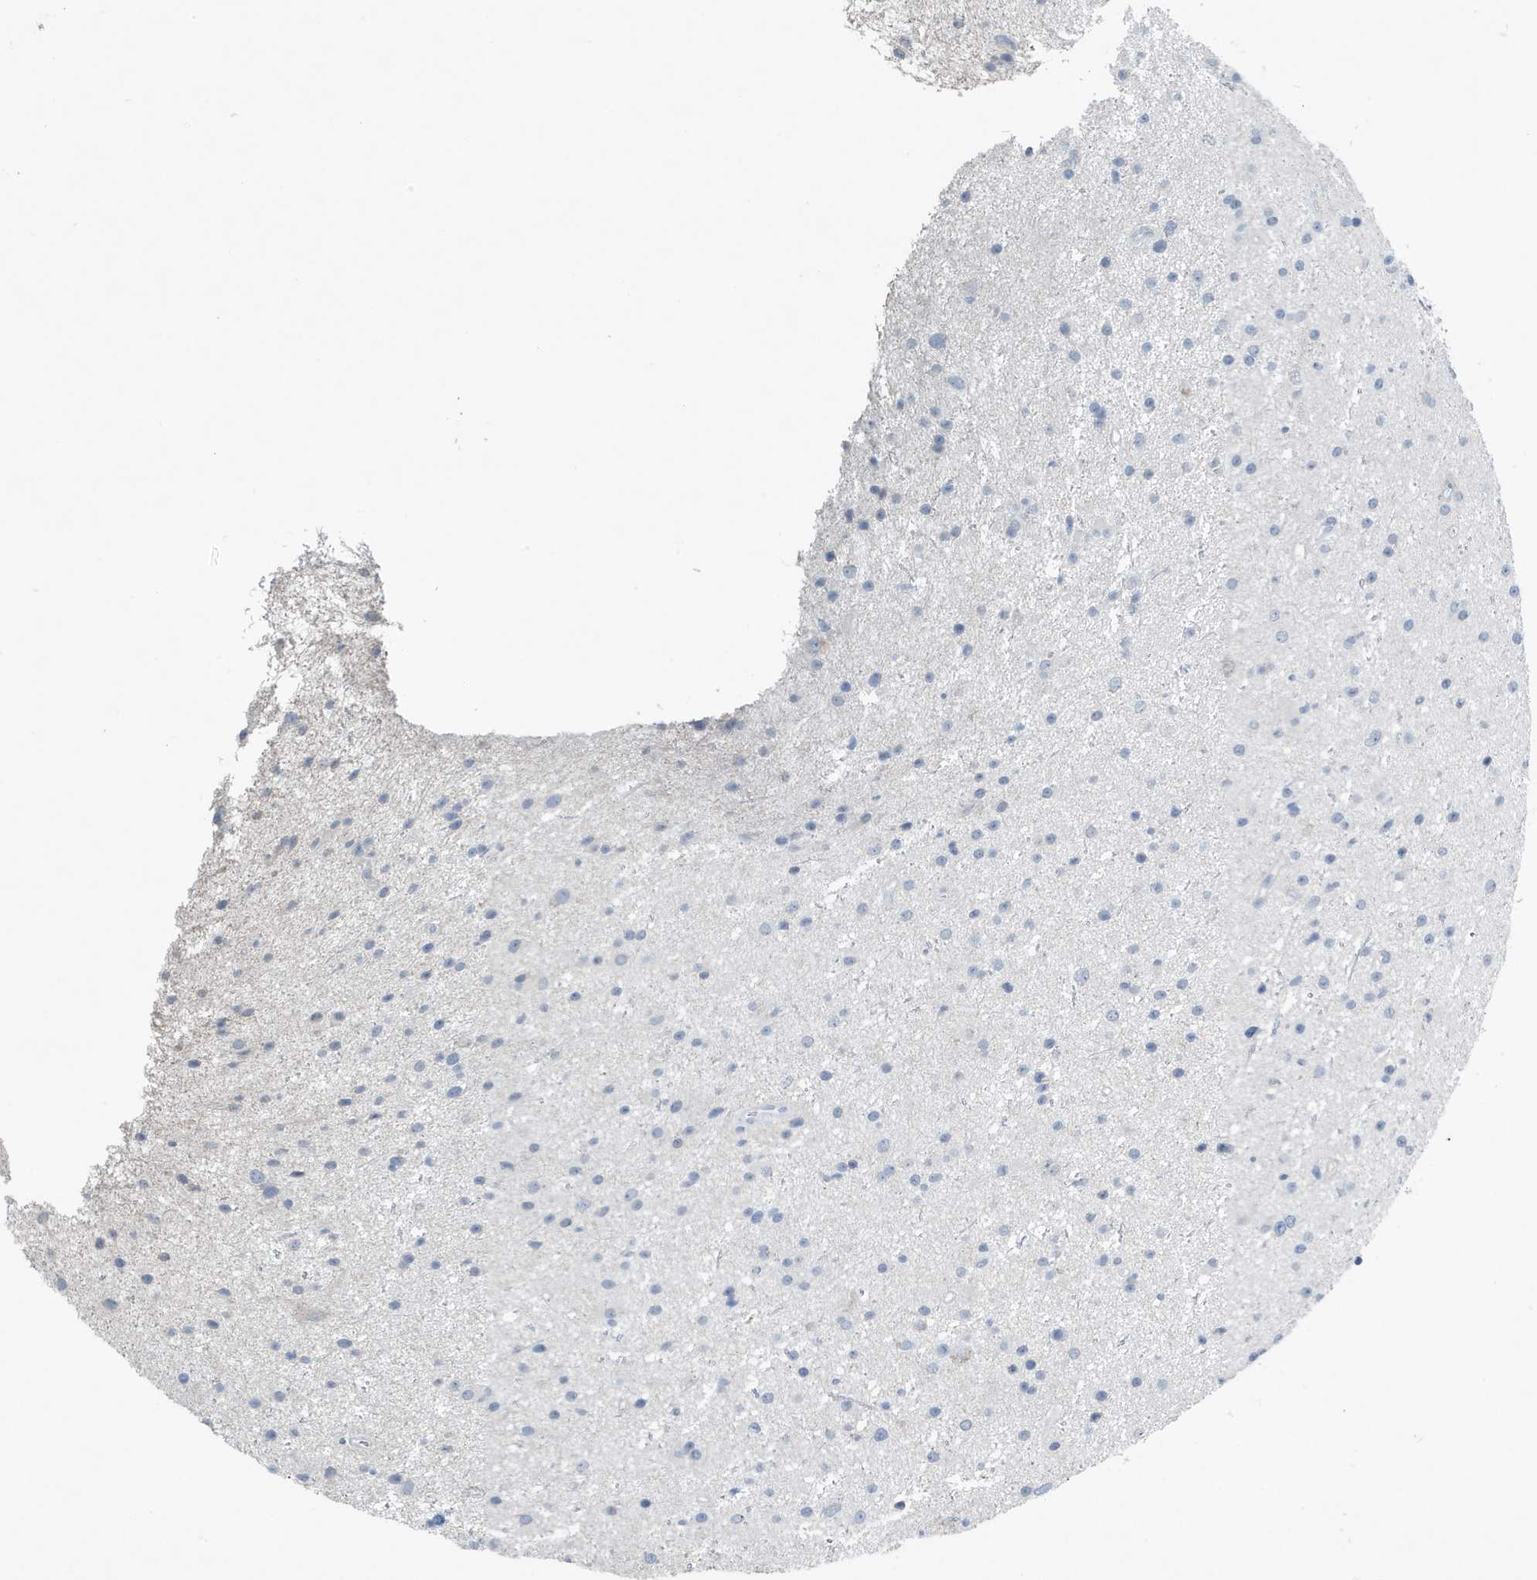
{"staining": {"intensity": "negative", "quantity": "none", "location": "none"}, "tissue": "glioma", "cell_type": "Tumor cells", "image_type": "cancer", "snomed": [{"axis": "morphology", "description": "Glioma, malignant, Low grade"}, {"axis": "topography", "description": "Cerebral cortex"}], "caption": "Human glioma stained for a protein using IHC displays no staining in tumor cells.", "gene": "UGT2B4", "patient": {"sex": "female", "age": 39}}